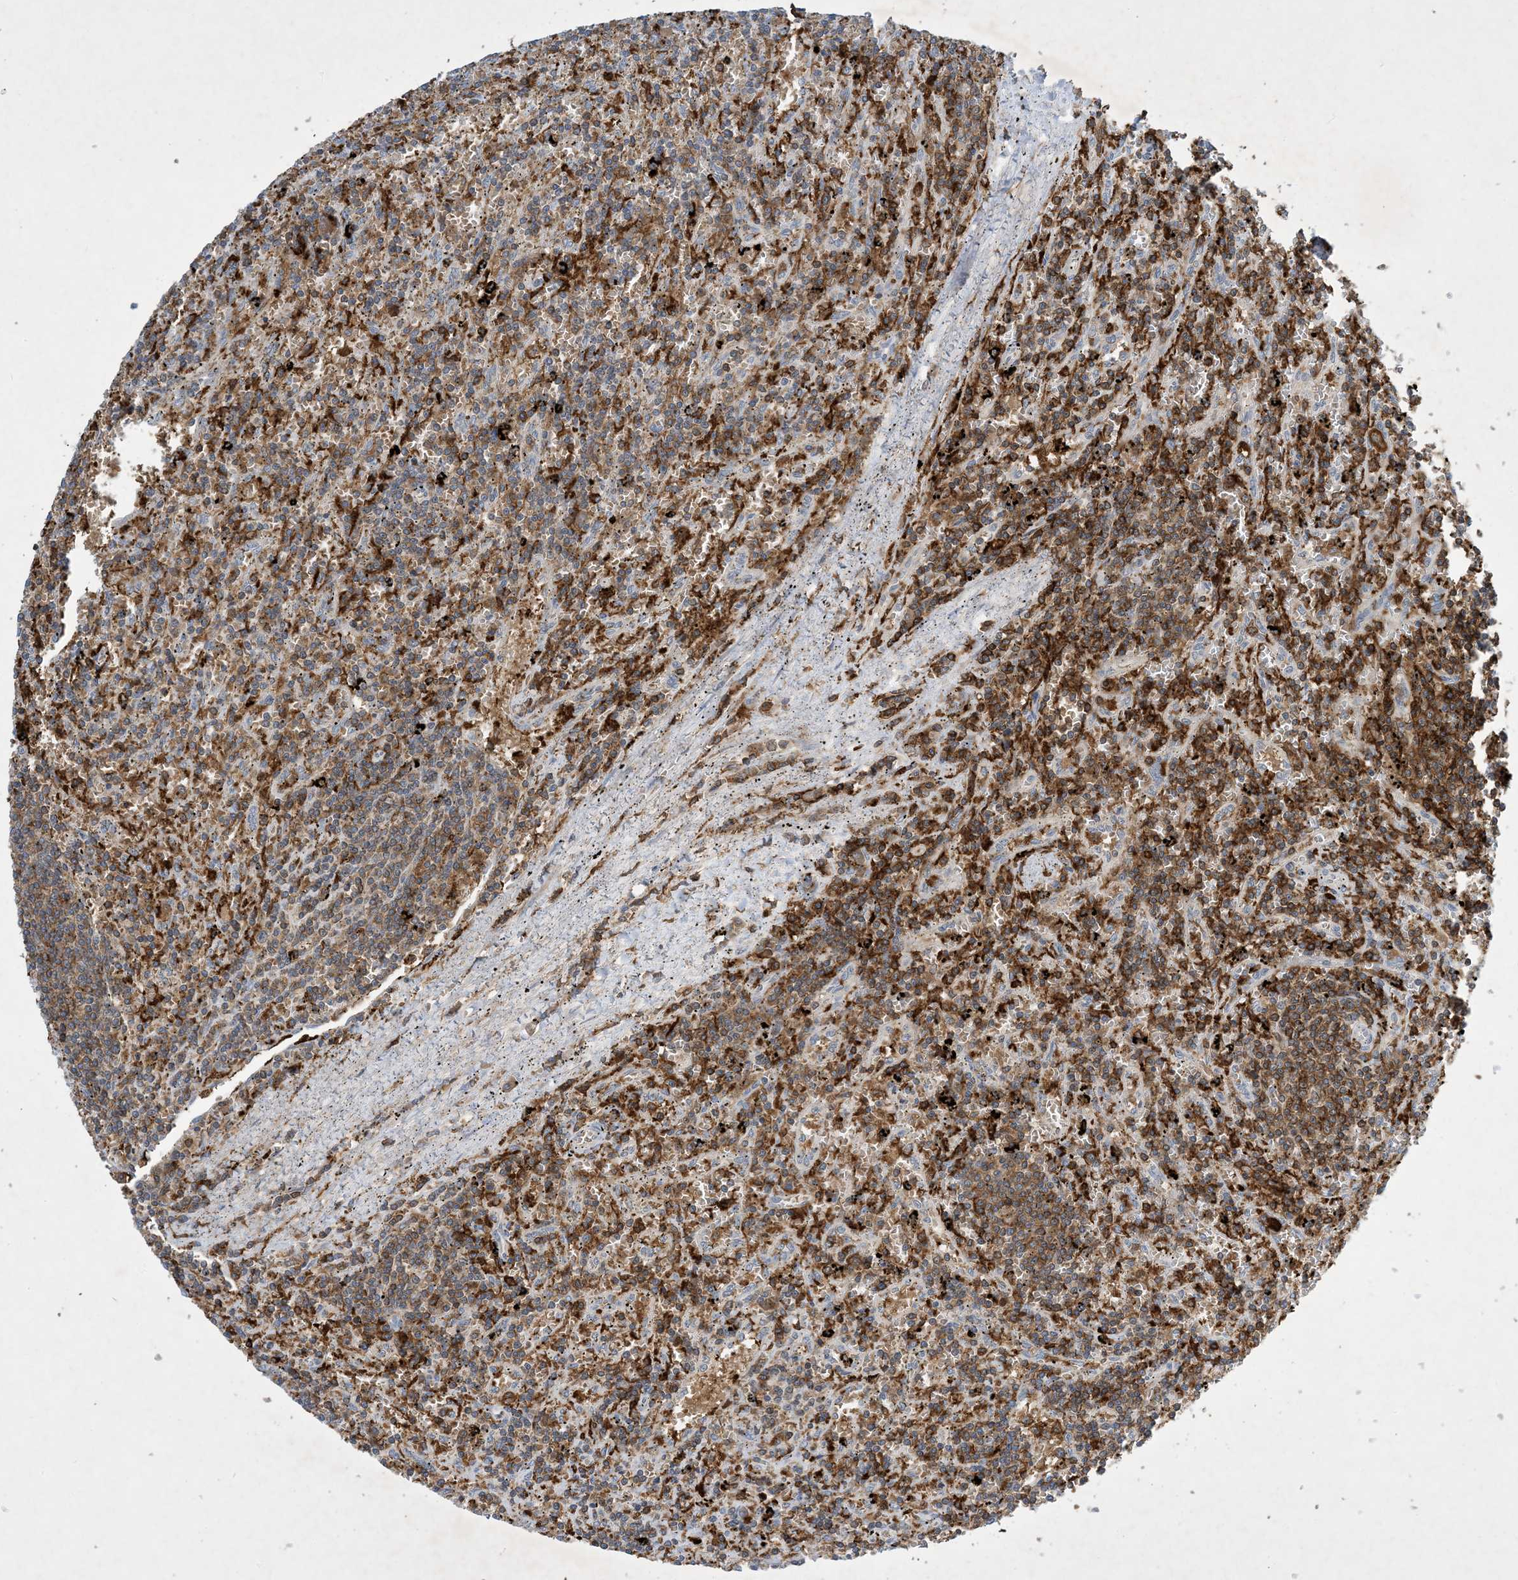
{"staining": {"intensity": "moderate", "quantity": "<25%", "location": "cytoplasmic/membranous"}, "tissue": "lymphoma", "cell_type": "Tumor cells", "image_type": "cancer", "snomed": [{"axis": "morphology", "description": "Malignant lymphoma, non-Hodgkin's type, Low grade"}, {"axis": "topography", "description": "Spleen"}], "caption": "DAB immunohistochemical staining of human malignant lymphoma, non-Hodgkin's type (low-grade) displays moderate cytoplasmic/membranous protein staining in about <25% of tumor cells.", "gene": "AK9", "patient": {"sex": "male", "age": 76}}